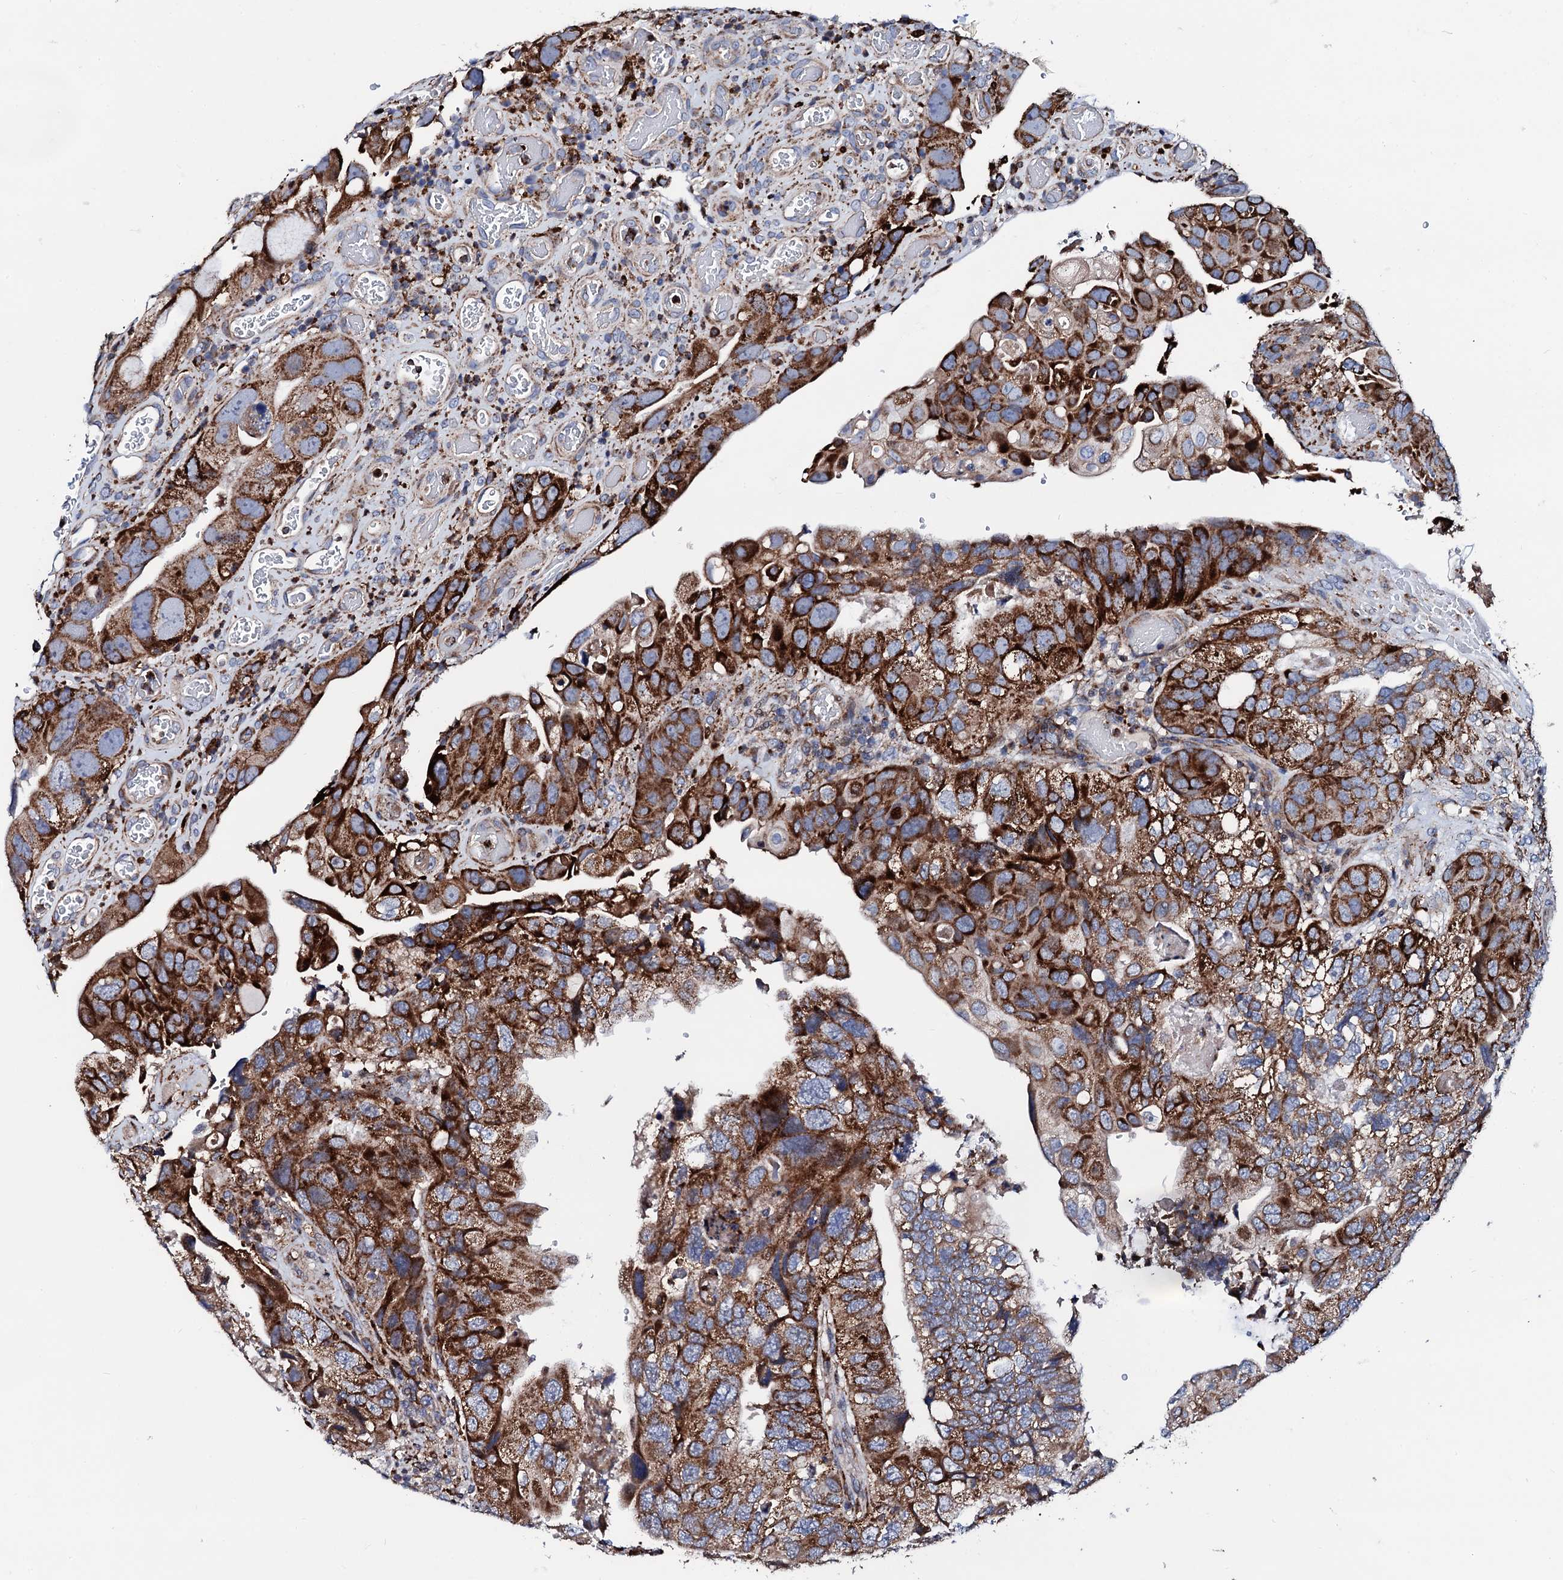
{"staining": {"intensity": "strong", "quantity": ">75%", "location": "cytoplasmic/membranous"}, "tissue": "colorectal cancer", "cell_type": "Tumor cells", "image_type": "cancer", "snomed": [{"axis": "morphology", "description": "Adenocarcinoma, NOS"}, {"axis": "topography", "description": "Rectum"}], "caption": "The micrograph exhibits staining of colorectal cancer, revealing strong cytoplasmic/membranous protein expression (brown color) within tumor cells.", "gene": "TCIRG1", "patient": {"sex": "male", "age": 63}}